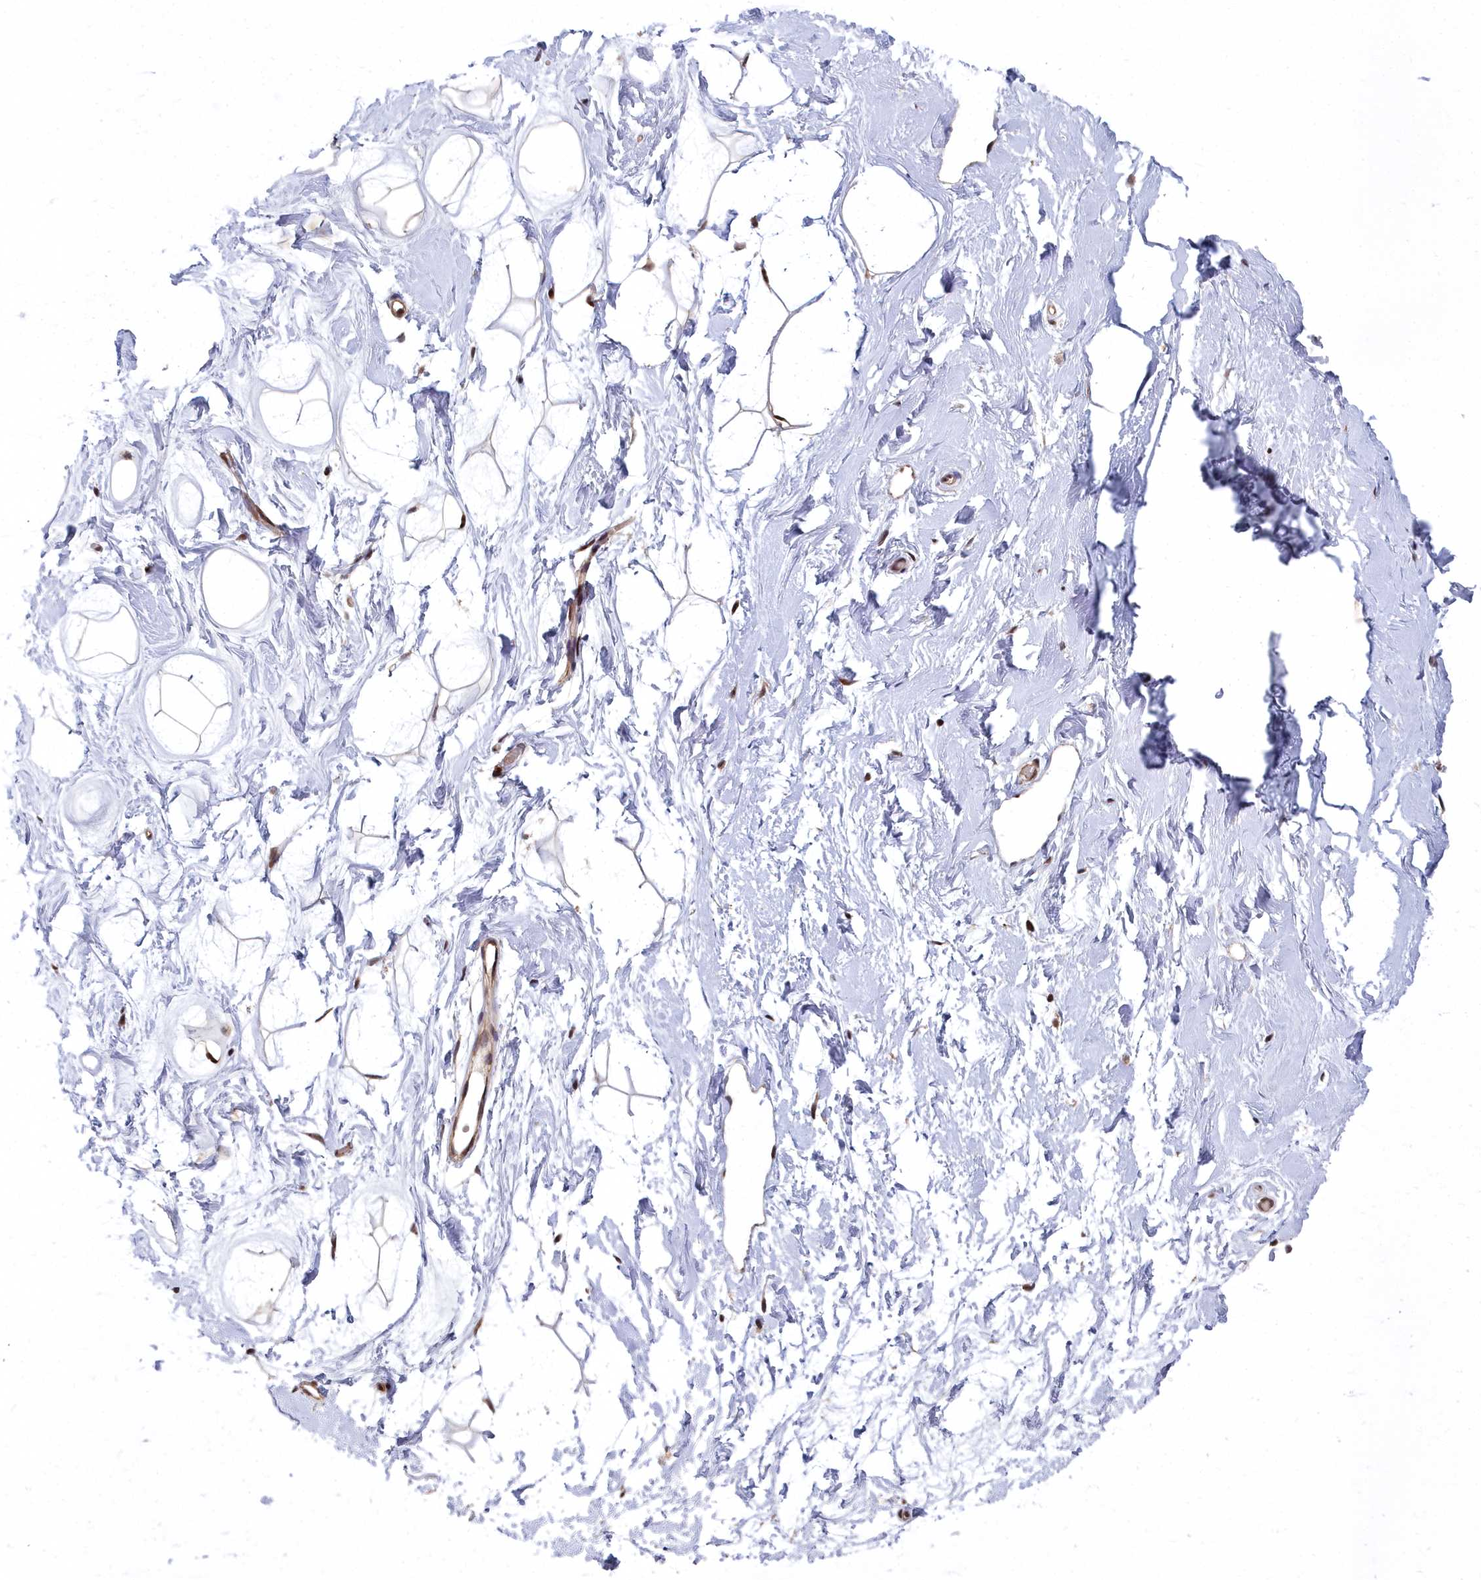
{"staining": {"intensity": "moderate", "quantity": "25%-75%", "location": "nuclear"}, "tissue": "breast", "cell_type": "Adipocytes", "image_type": "normal", "snomed": [{"axis": "morphology", "description": "Normal tissue, NOS"}, {"axis": "morphology", "description": "Adenoma, NOS"}, {"axis": "topography", "description": "Breast"}], "caption": "A medium amount of moderate nuclear expression is appreciated in about 25%-75% of adipocytes in normal breast.", "gene": "RPS27A", "patient": {"sex": "female", "age": 23}}